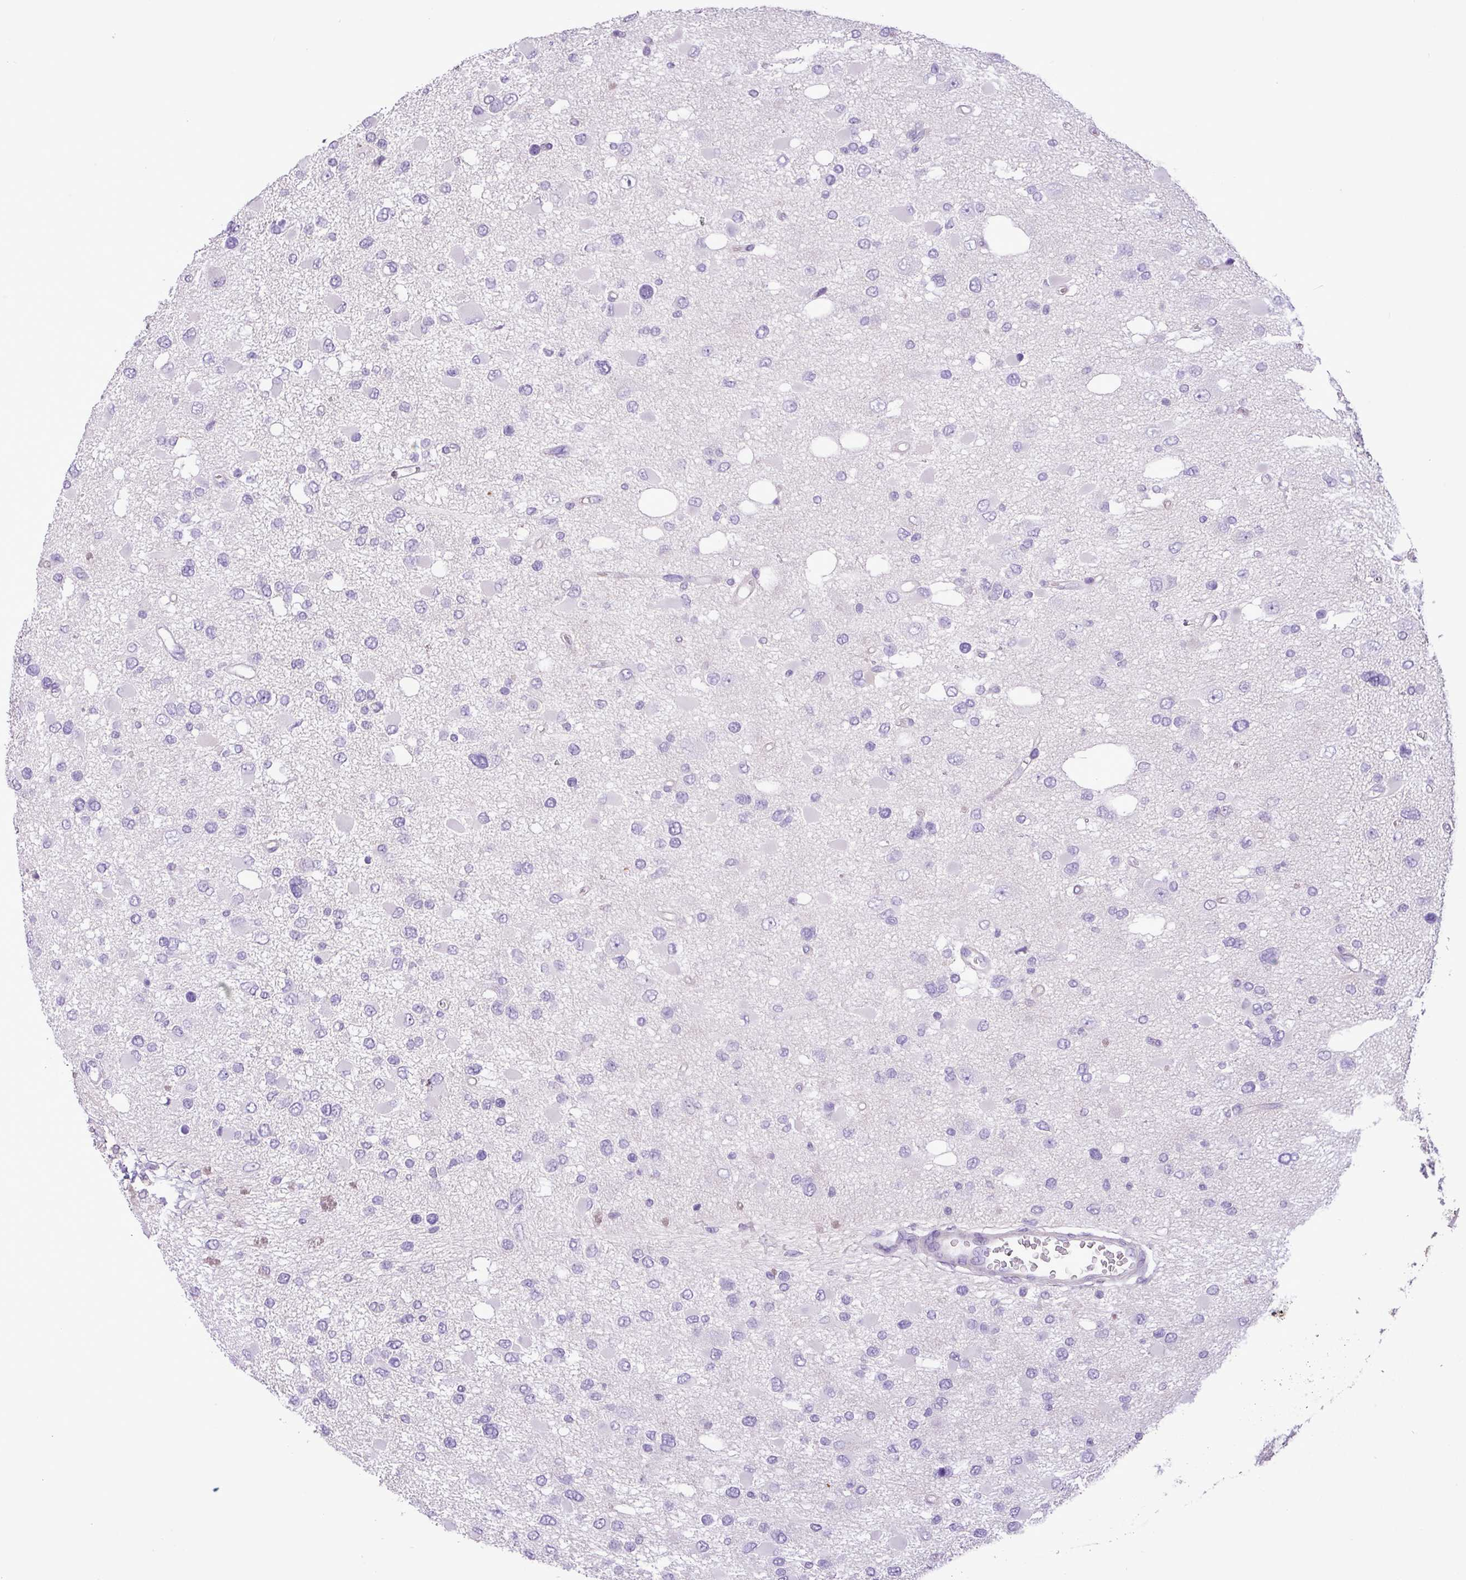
{"staining": {"intensity": "negative", "quantity": "none", "location": "none"}, "tissue": "glioma", "cell_type": "Tumor cells", "image_type": "cancer", "snomed": [{"axis": "morphology", "description": "Glioma, malignant, High grade"}, {"axis": "topography", "description": "Brain"}], "caption": "Tumor cells are negative for protein expression in human malignant high-grade glioma.", "gene": "ZNF334", "patient": {"sex": "male", "age": 53}}